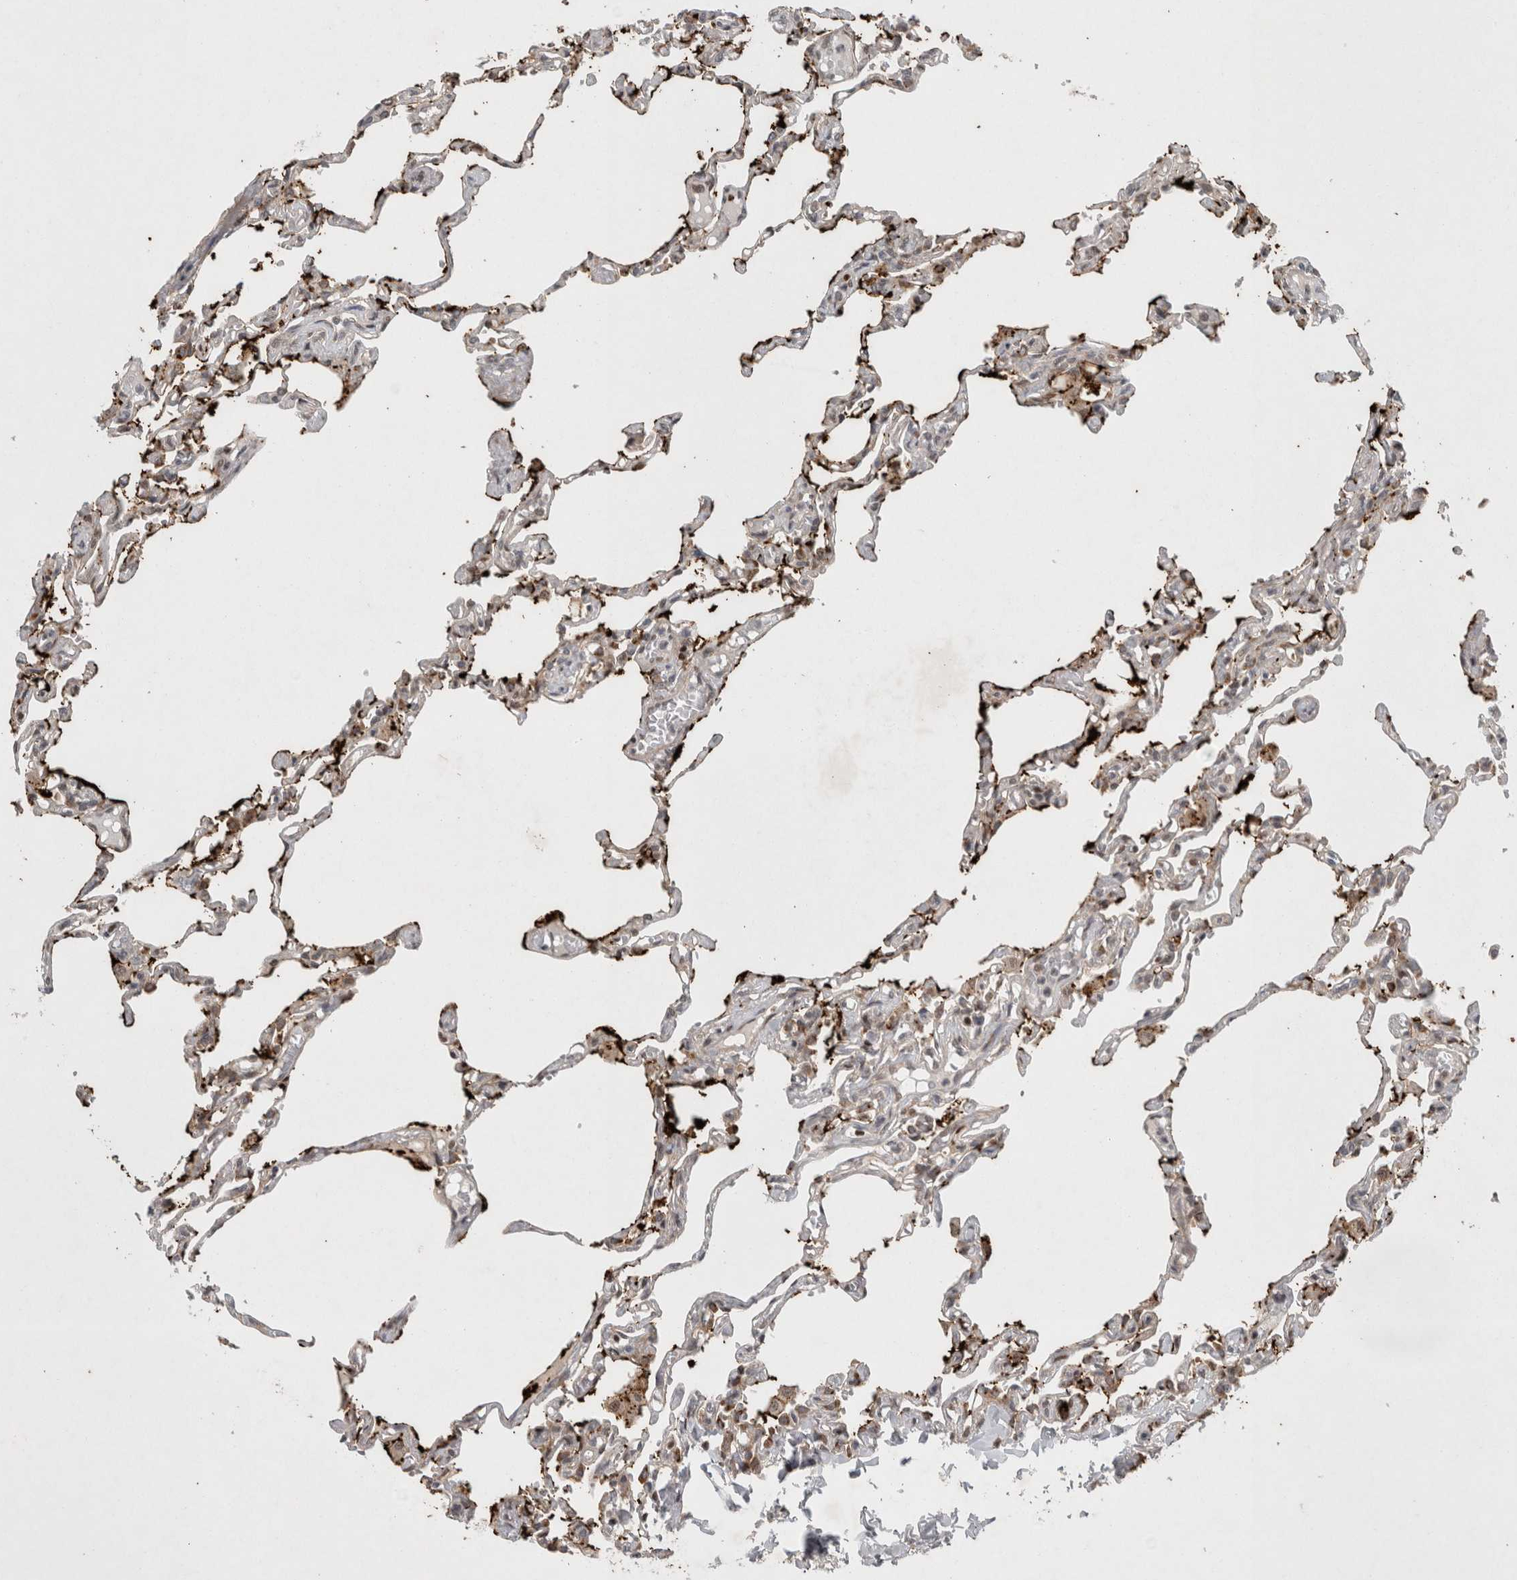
{"staining": {"intensity": "moderate", "quantity": "25%-75%", "location": "cytoplasmic/membranous"}, "tissue": "lung", "cell_type": "Alveolar cells", "image_type": "normal", "snomed": [{"axis": "morphology", "description": "Normal tissue, NOS"}, {"axis": "topography", "description": "Lung"}], "caption": "Lung was stained to show a protein in brown. There is medium levels of moderate cytoplasmic/membranous staining in approximately 25%-75% of alveolar cells. The protein of interest is stained brown, and the nuclei are stained in blue (DAB IHC with brightfield microscopy, high magnification).", "gene": "KDM8", "patient": {"sex": "male", "age": 21}}